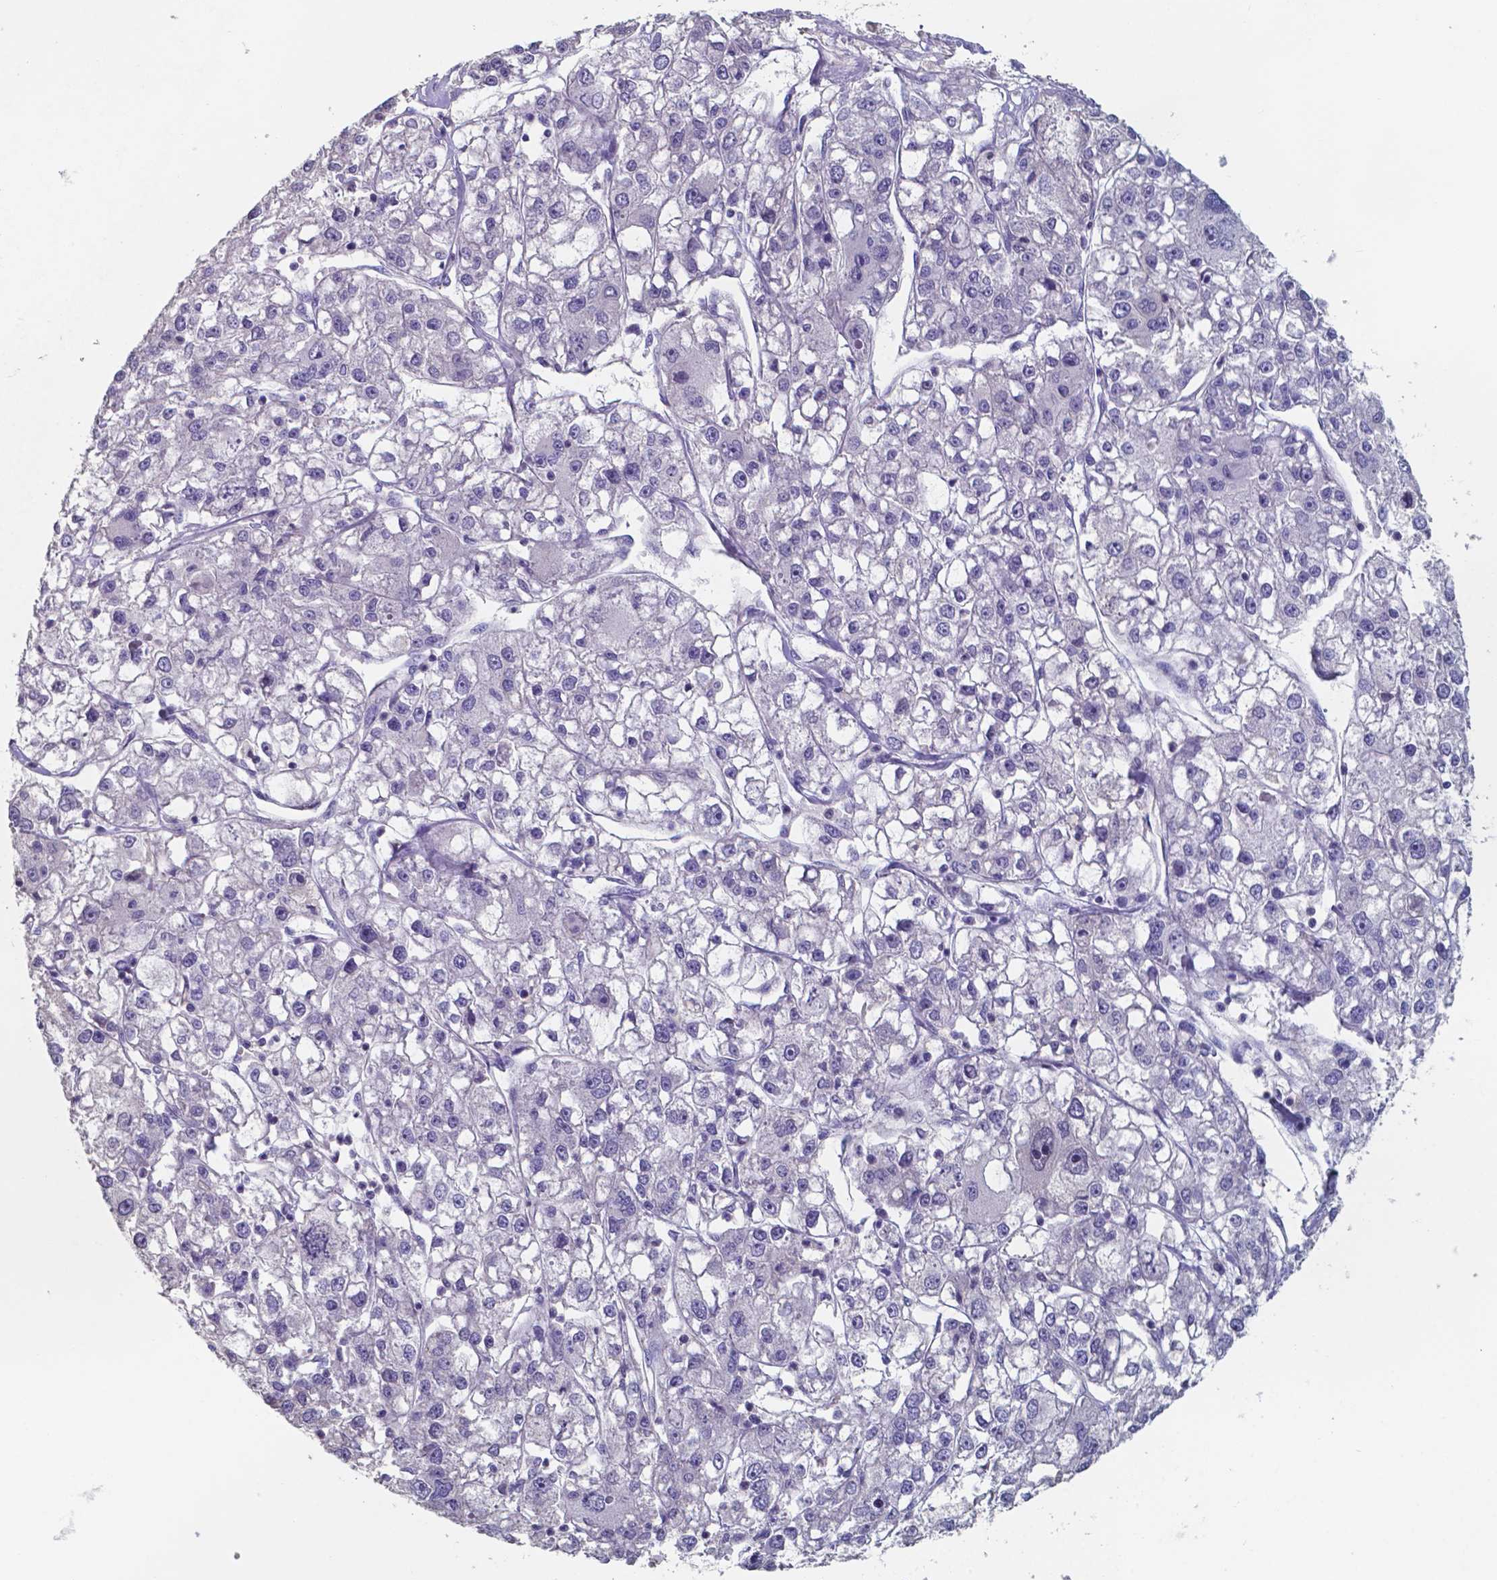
{"staining": {"intensity": "negative", "quantity": "none", "location": "none"}, "tissue": "liver cancer", "cell_type": "Tumor cells", "image_type": "cancer", "snomed": [{"axis": "morphology", "description": "Carcinoma, Hepatocellular, NOS"}, {"axis": "topography", "description": "Liver"}], "caption": "DAB (3,3'-diaminobenzidine) immunohistochemical staining of human liver hepatocellular carcinoma exhibits no significant expression in tumor cells.", "gene": "FOXJ1", "patient": {"sex": "male", "age": 56}}